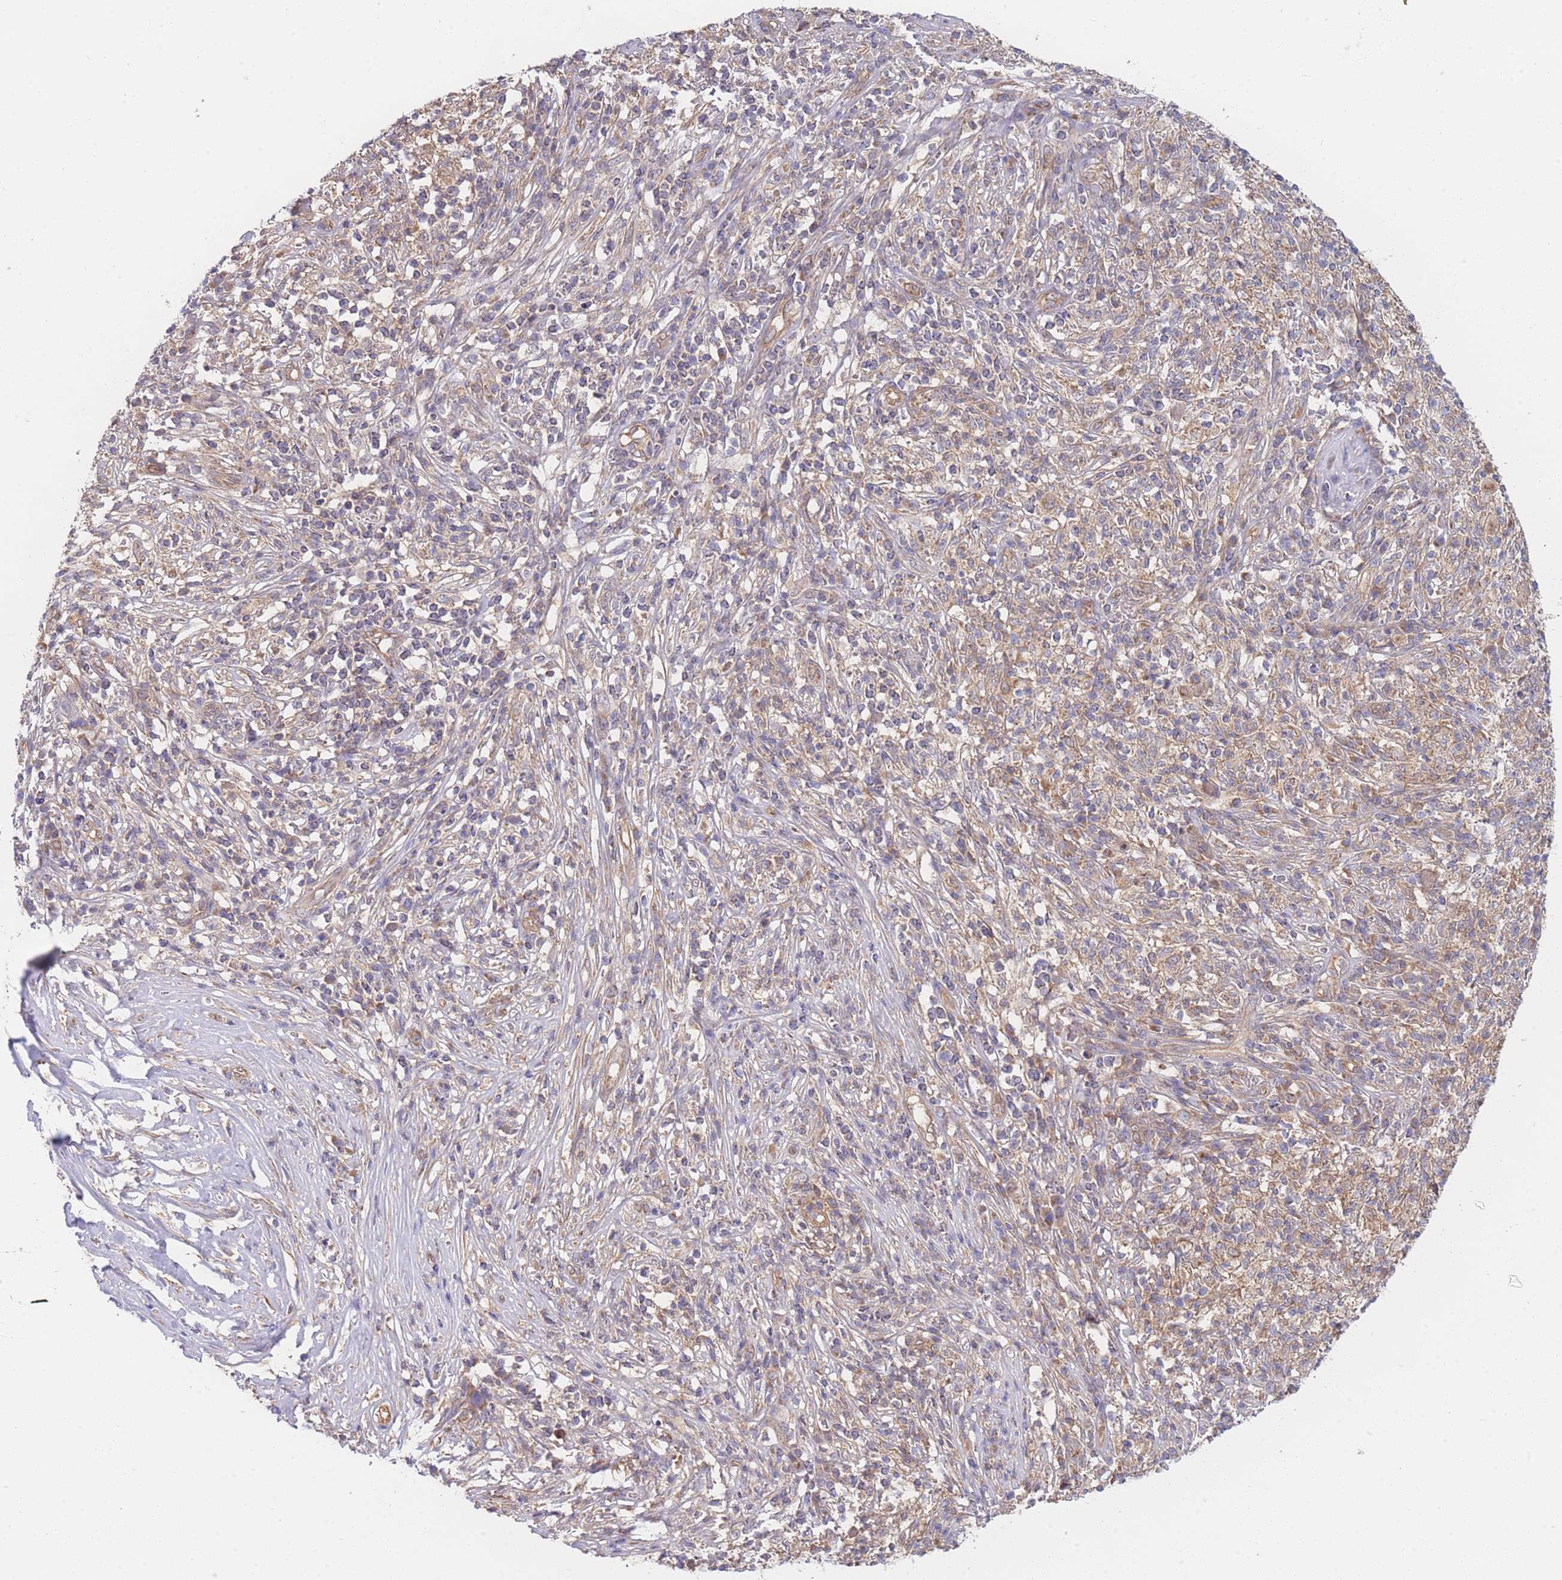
{"staining": {"intensity": "moderate", "quantity": ">75%", "location": "cytoplasmic/membranous"}, "tissue": "melanoma", "cell_type": "Tumor cells", "image_type": "cancer", "snomed": [{"axis": "morphology", "description": "Malignant melanoma, NOS"}, {"axis": "topography", "description": "Skin"}], "caption": "A high-resolution micrograph shows immunohistochemistry staining of malignant melanoma, which reveals moderate cytoplasmic/membranous expression in about >75% of tumor cells.", "gene": "MRPS18B", "patient": {"sex": "male", "age": 66}}